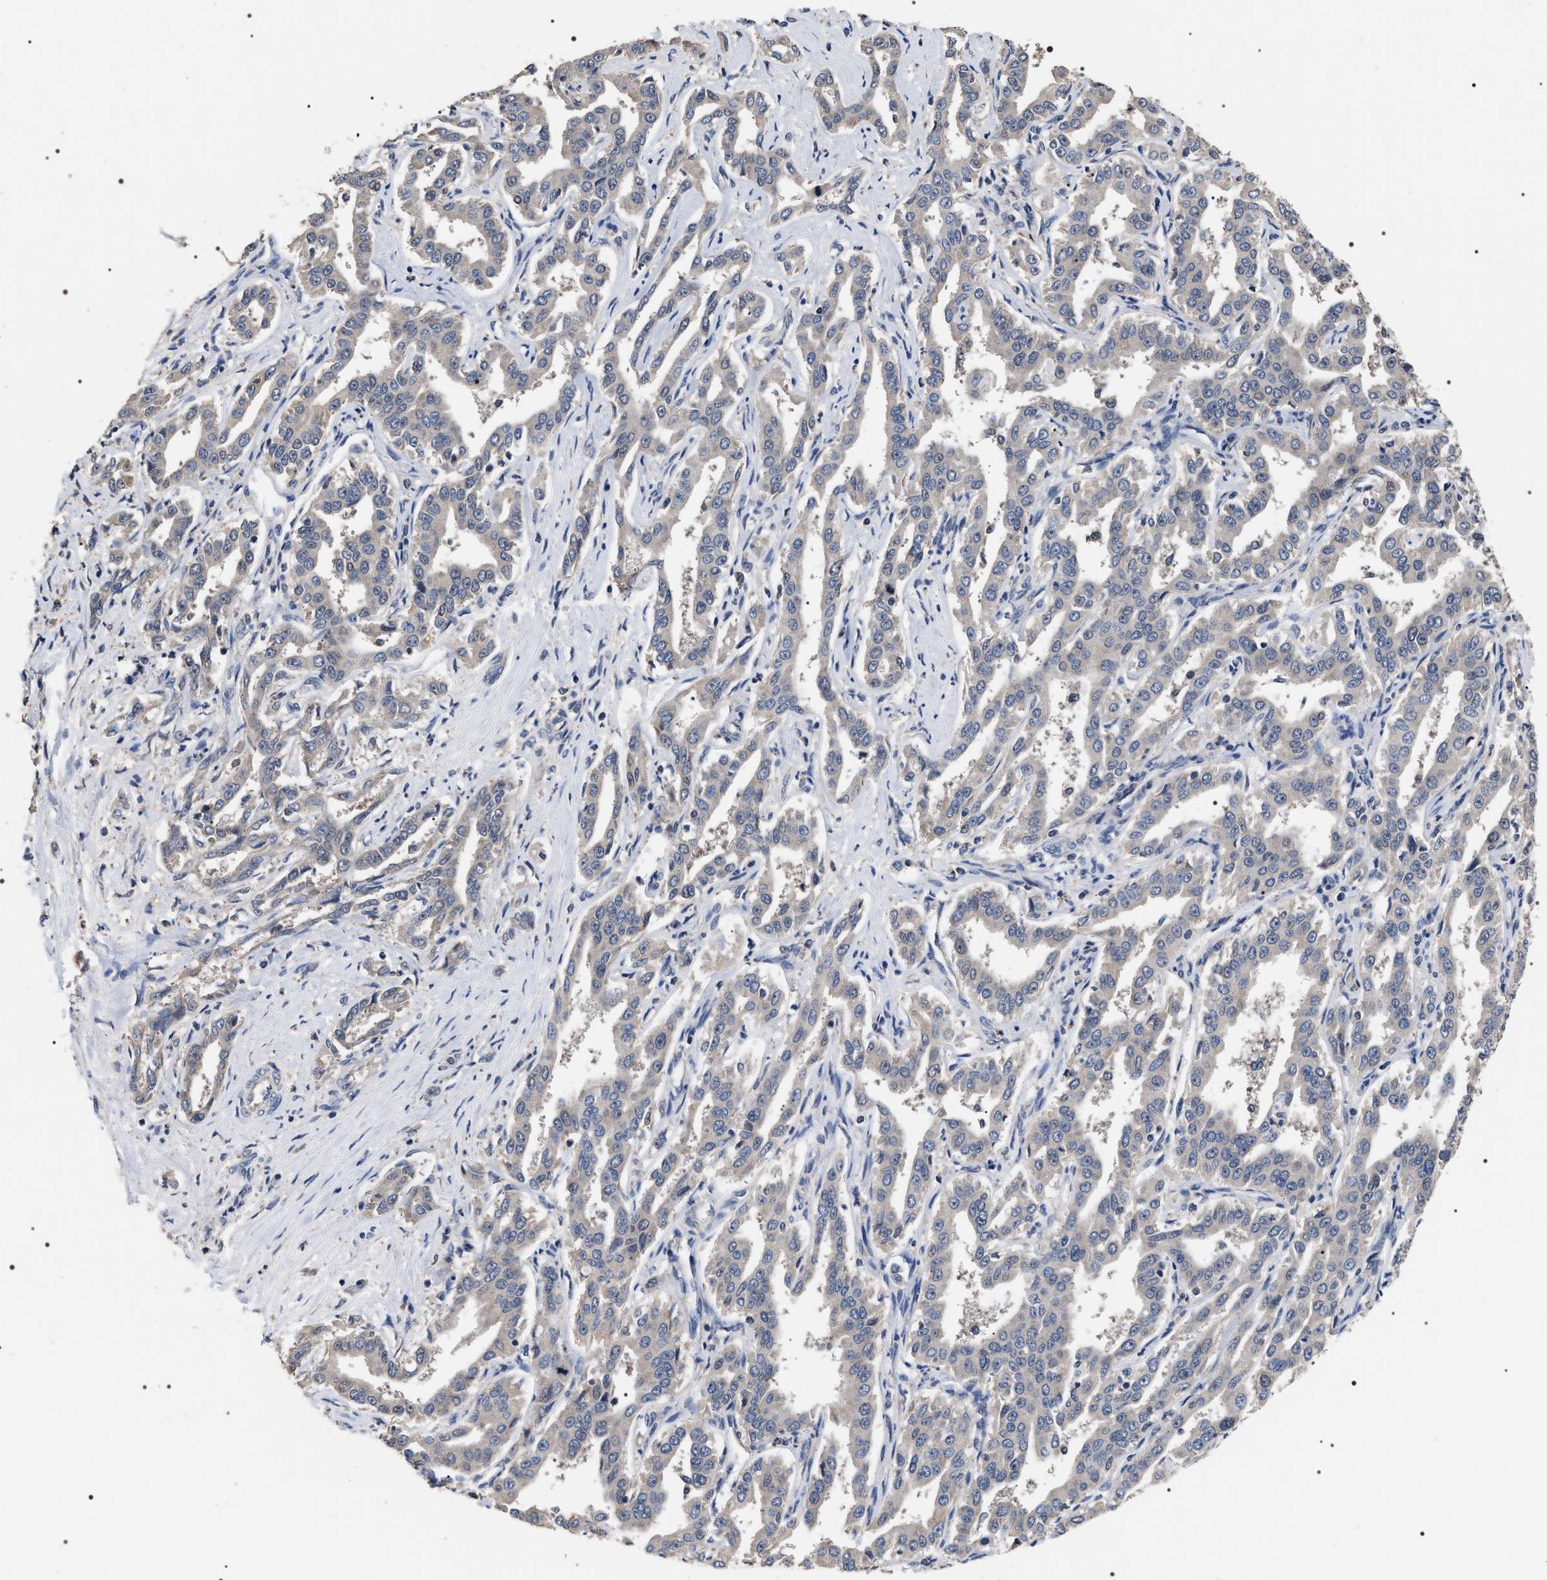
{"staining": {"intensity": "weak", "quantity": "<25%", "location": "cytoplasmic/membranous"}, "tissue": "liver cancer", "cell_type": "Tumor cells", "image_type": "cancer", "snomed": [{"axis": "morphology", "description": "Cholangiocarcinoma"}, {"axis": "topography", "description": "Liver"}], "caption": "DAB immunohistochemical staining of cholangiocarcinoma (liver) shows no significant staining in tumor cells.", "gene": "UPF3A", "patient": {"sex": "male", "age": 59}}